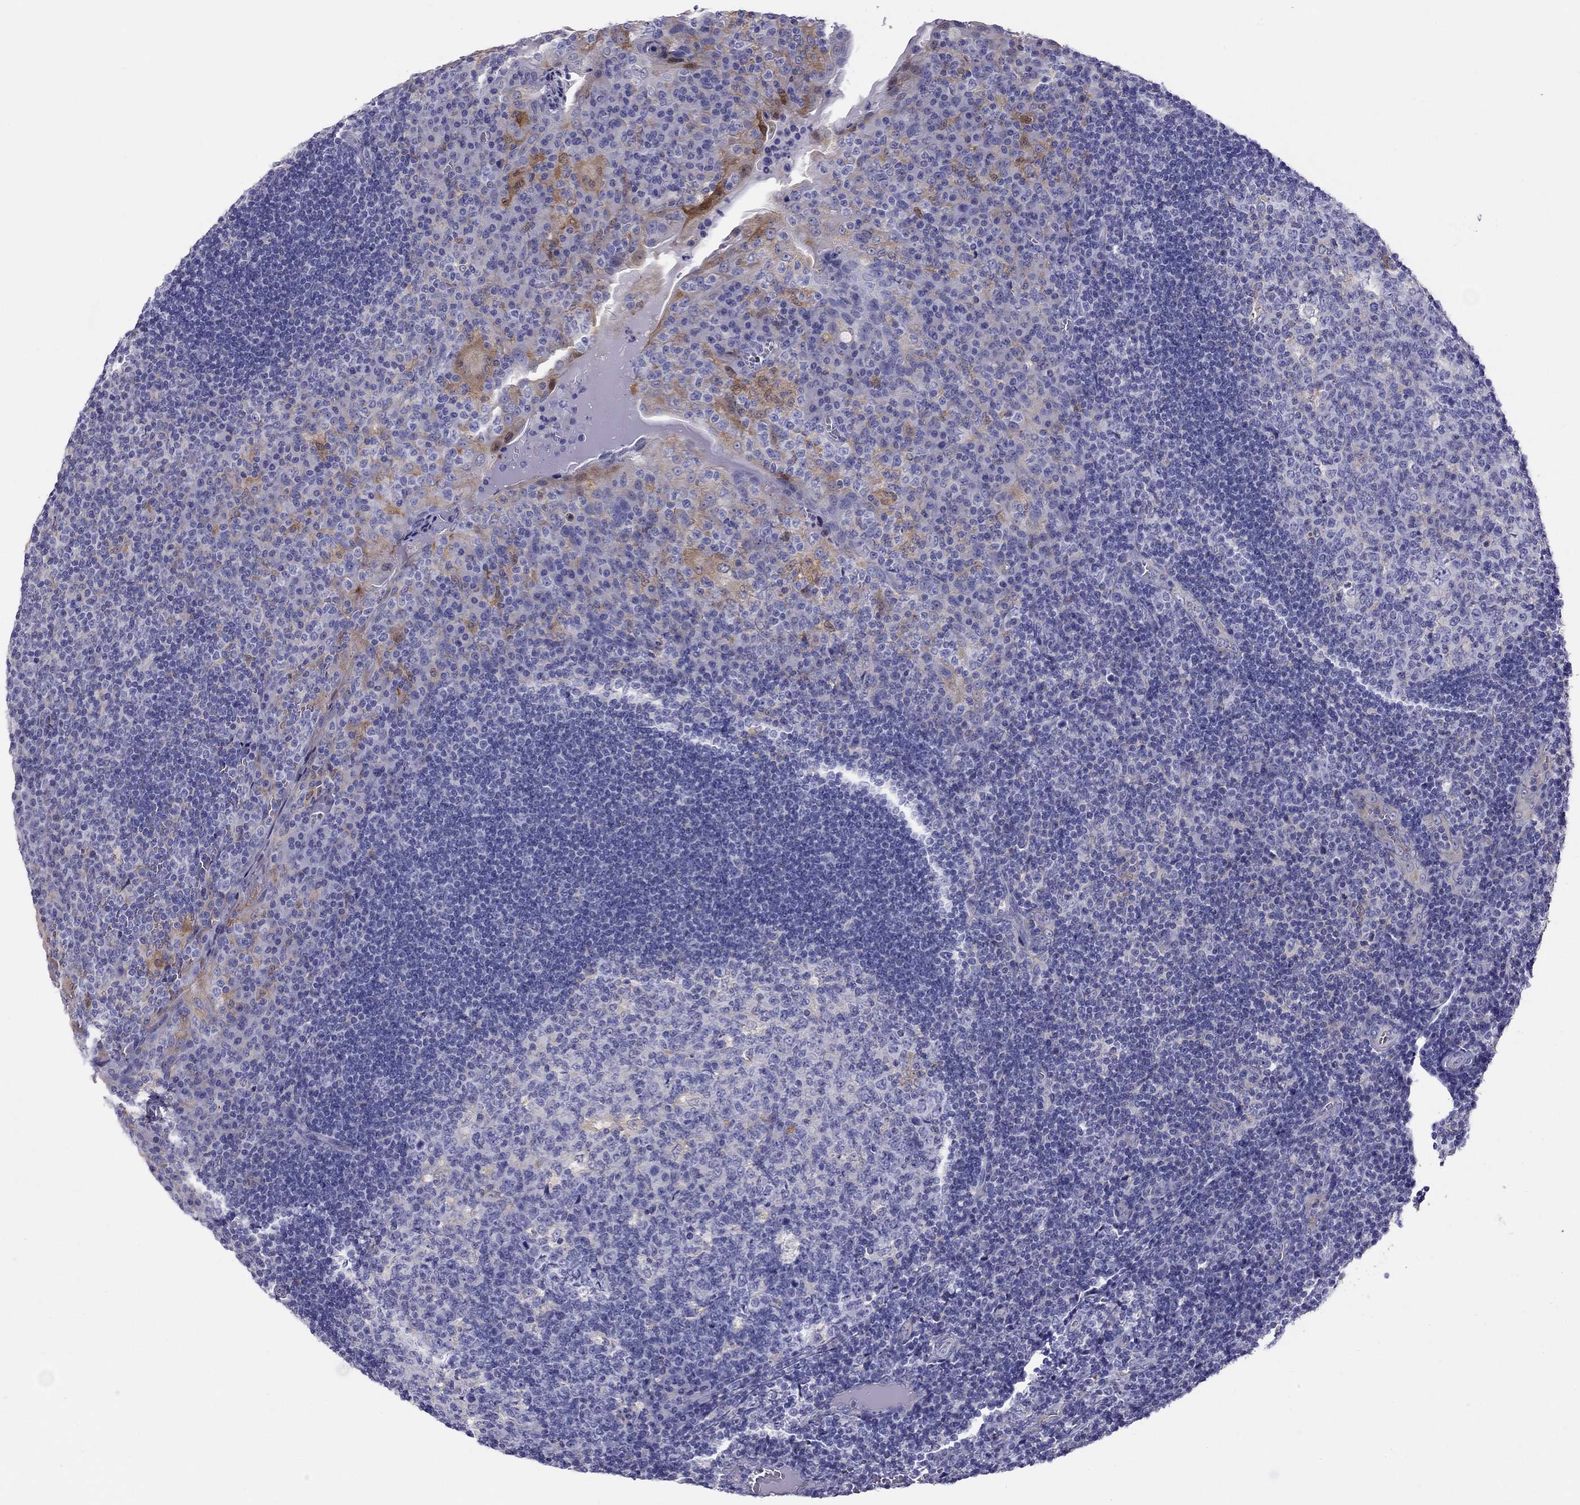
{"staining": {"intensity": "negative", "quantity": "none", "location": "none"}, "tissue": "tonsil", "cell_type": "Germinal center cells", "image_type": "normal", "snomed": [{"axis": "morphology", "description": "Normal tissue, NOS"}, {"axis": "topography", "description": "Tonsil"}], "caption": "Protein analysis of benign tonsil demonstrates no significant positivity in germinal center cells.", "gene": "ALOX15B", "patient": {"sex": "male", "age": 17}}